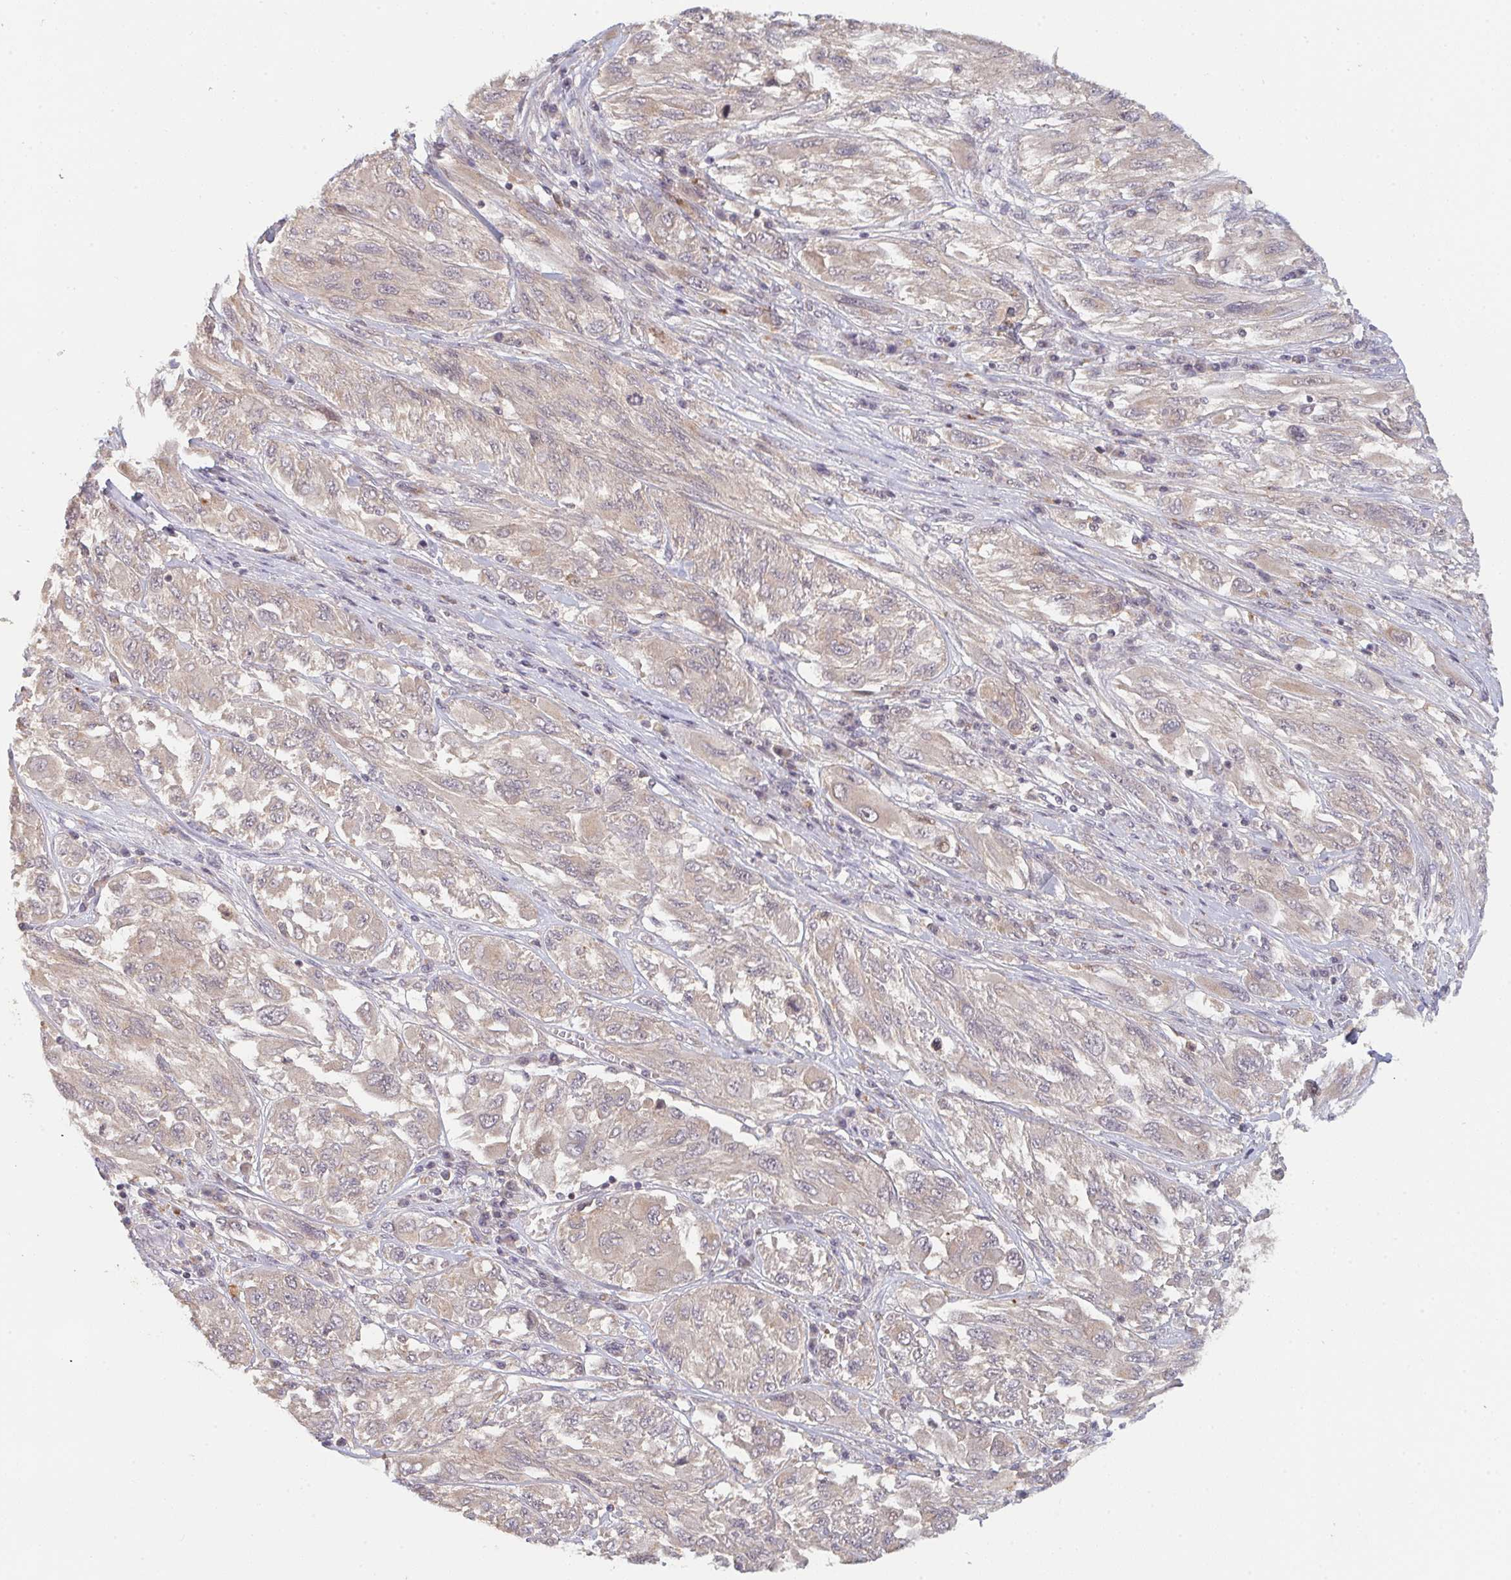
{"staining": {"intensity": "negative", "quantity": "none", "location": "none"}, "tissue": "melanoma", "cell_type": "Tumor cells", "image_type": "cancer", "snomed": [{"axis": "morphology", "description": "Malignant melanoma, NOS"}, {"axis": "topography", "description": "Skin"}], "caption": "This is an IHC histopathology image of melanoma. There is no staining in tumor cells.", "gene": "DCST1", "patient": {"sex": "female", "age": 91}}